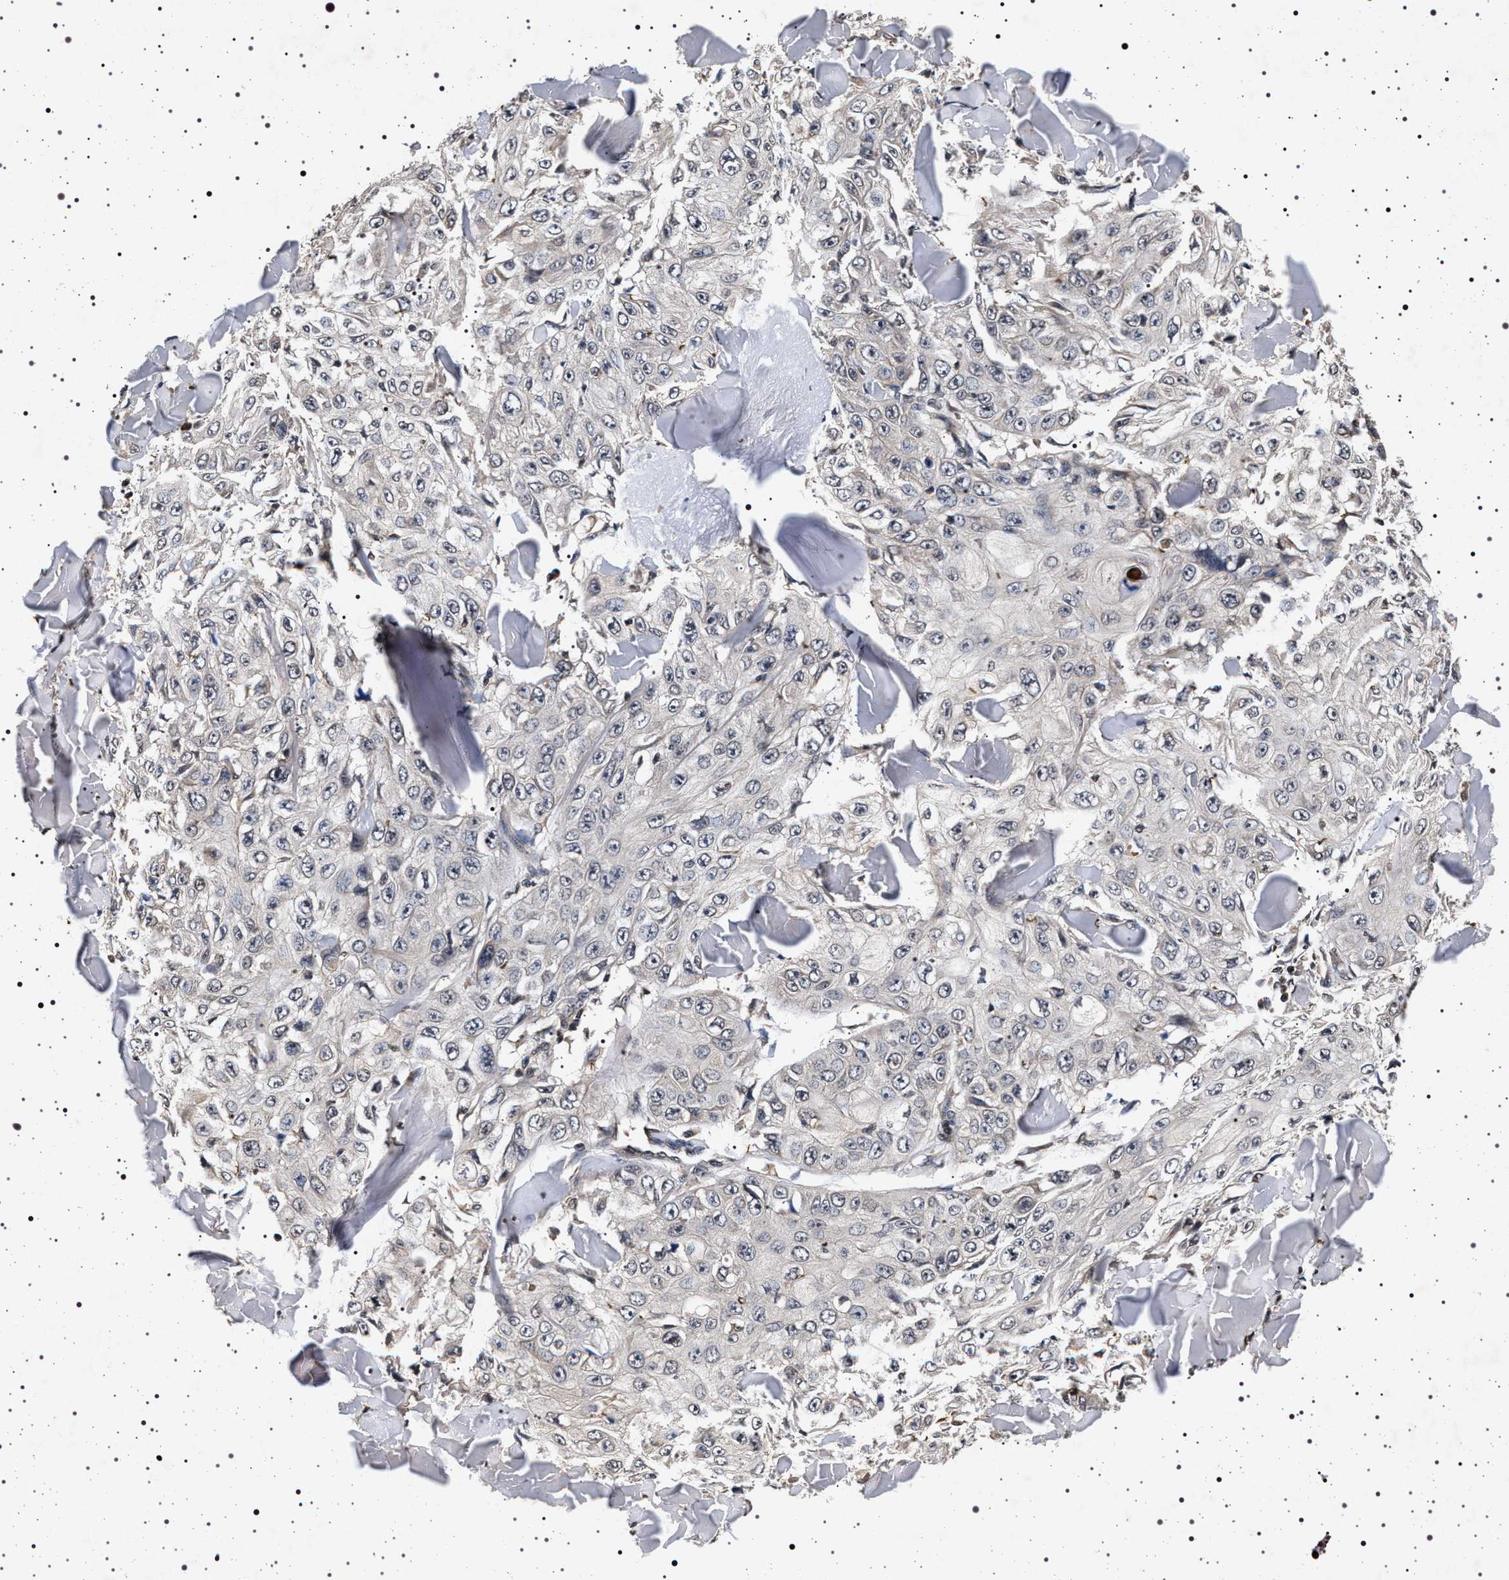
{"staining": {"intensity": "negative", "quantity": "none", "location": "none"}, "tissue": "skin cancer", "cell_type": "Tumor cells", "image_type": "cancer", "snomed": [{"axis": "morphology", "description": "Squamous cell carcinoma, NOS"}, {"axis": "topography", "description": "Skin"}], "caption": "There is no significant positivity in tumor cells of skin cancer.", "gene": "CDKN1B", "patient": {"sex": "male", "age": 86}}